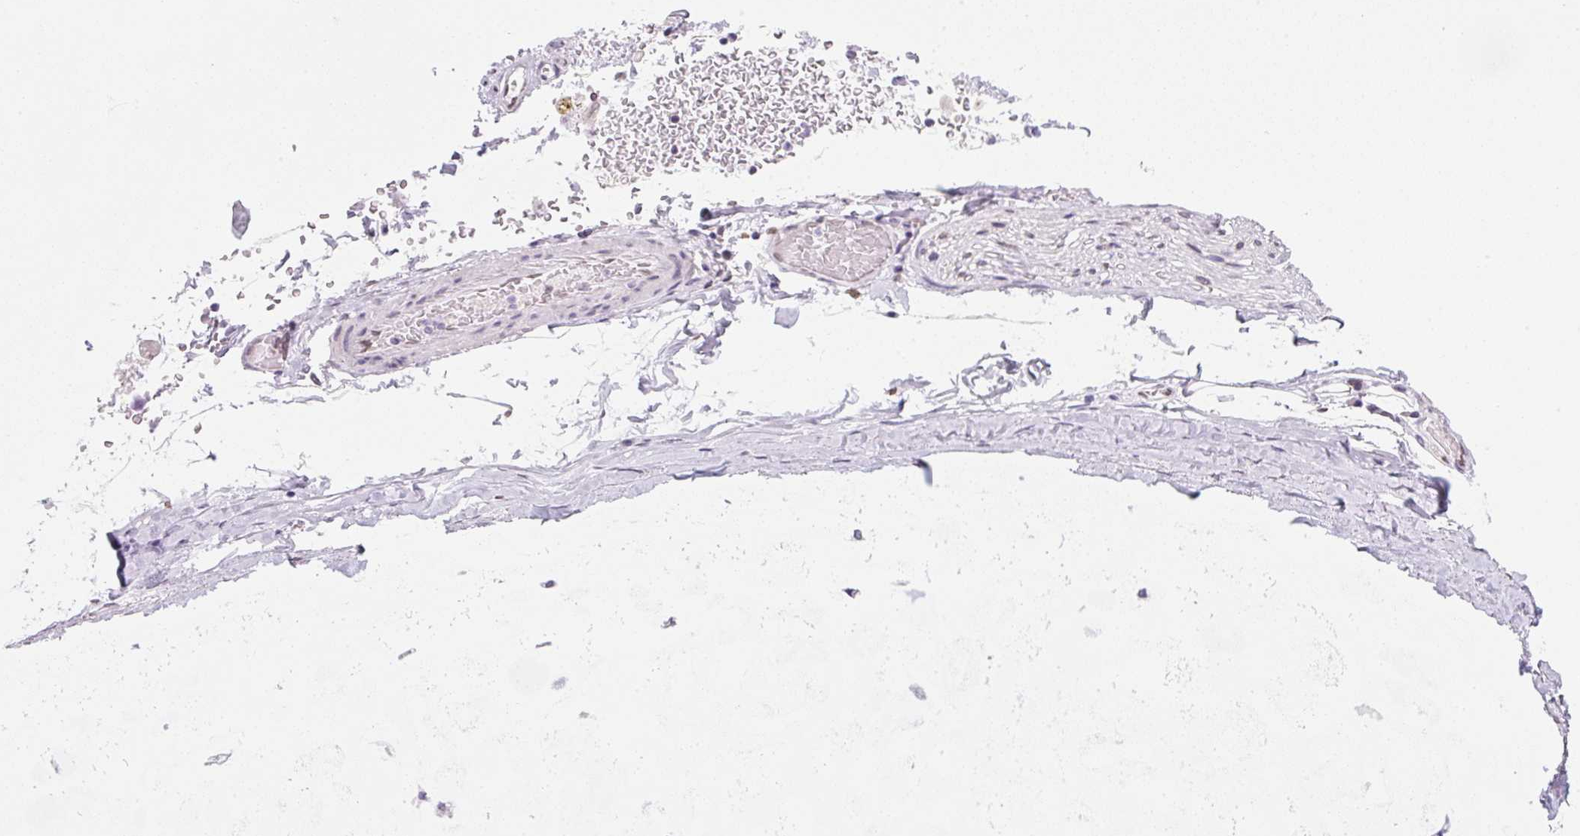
{"staining": {"intensity": "negative", "quantity": "none", "location": "none"}, "tissue": "adipose tissue", "cell_type": "Adipocytes", "image_type": "normal", "snomed": [{"axis": "morphology", "description": "Normal tissue, NOS"}, {"axis": "morphology", "description": "Degeneration, NOS"}, {"axis": "topography", "description": "Cartilage tissue"}, {"axis": "topography", "description": "Lung"}], "caption": "Human adipose tissue stained for a protein using immunohistochemistry displays no positivity in adipocytes.", "gene": "SYNE3", "patient": {"sex": "female", "age": 61}}